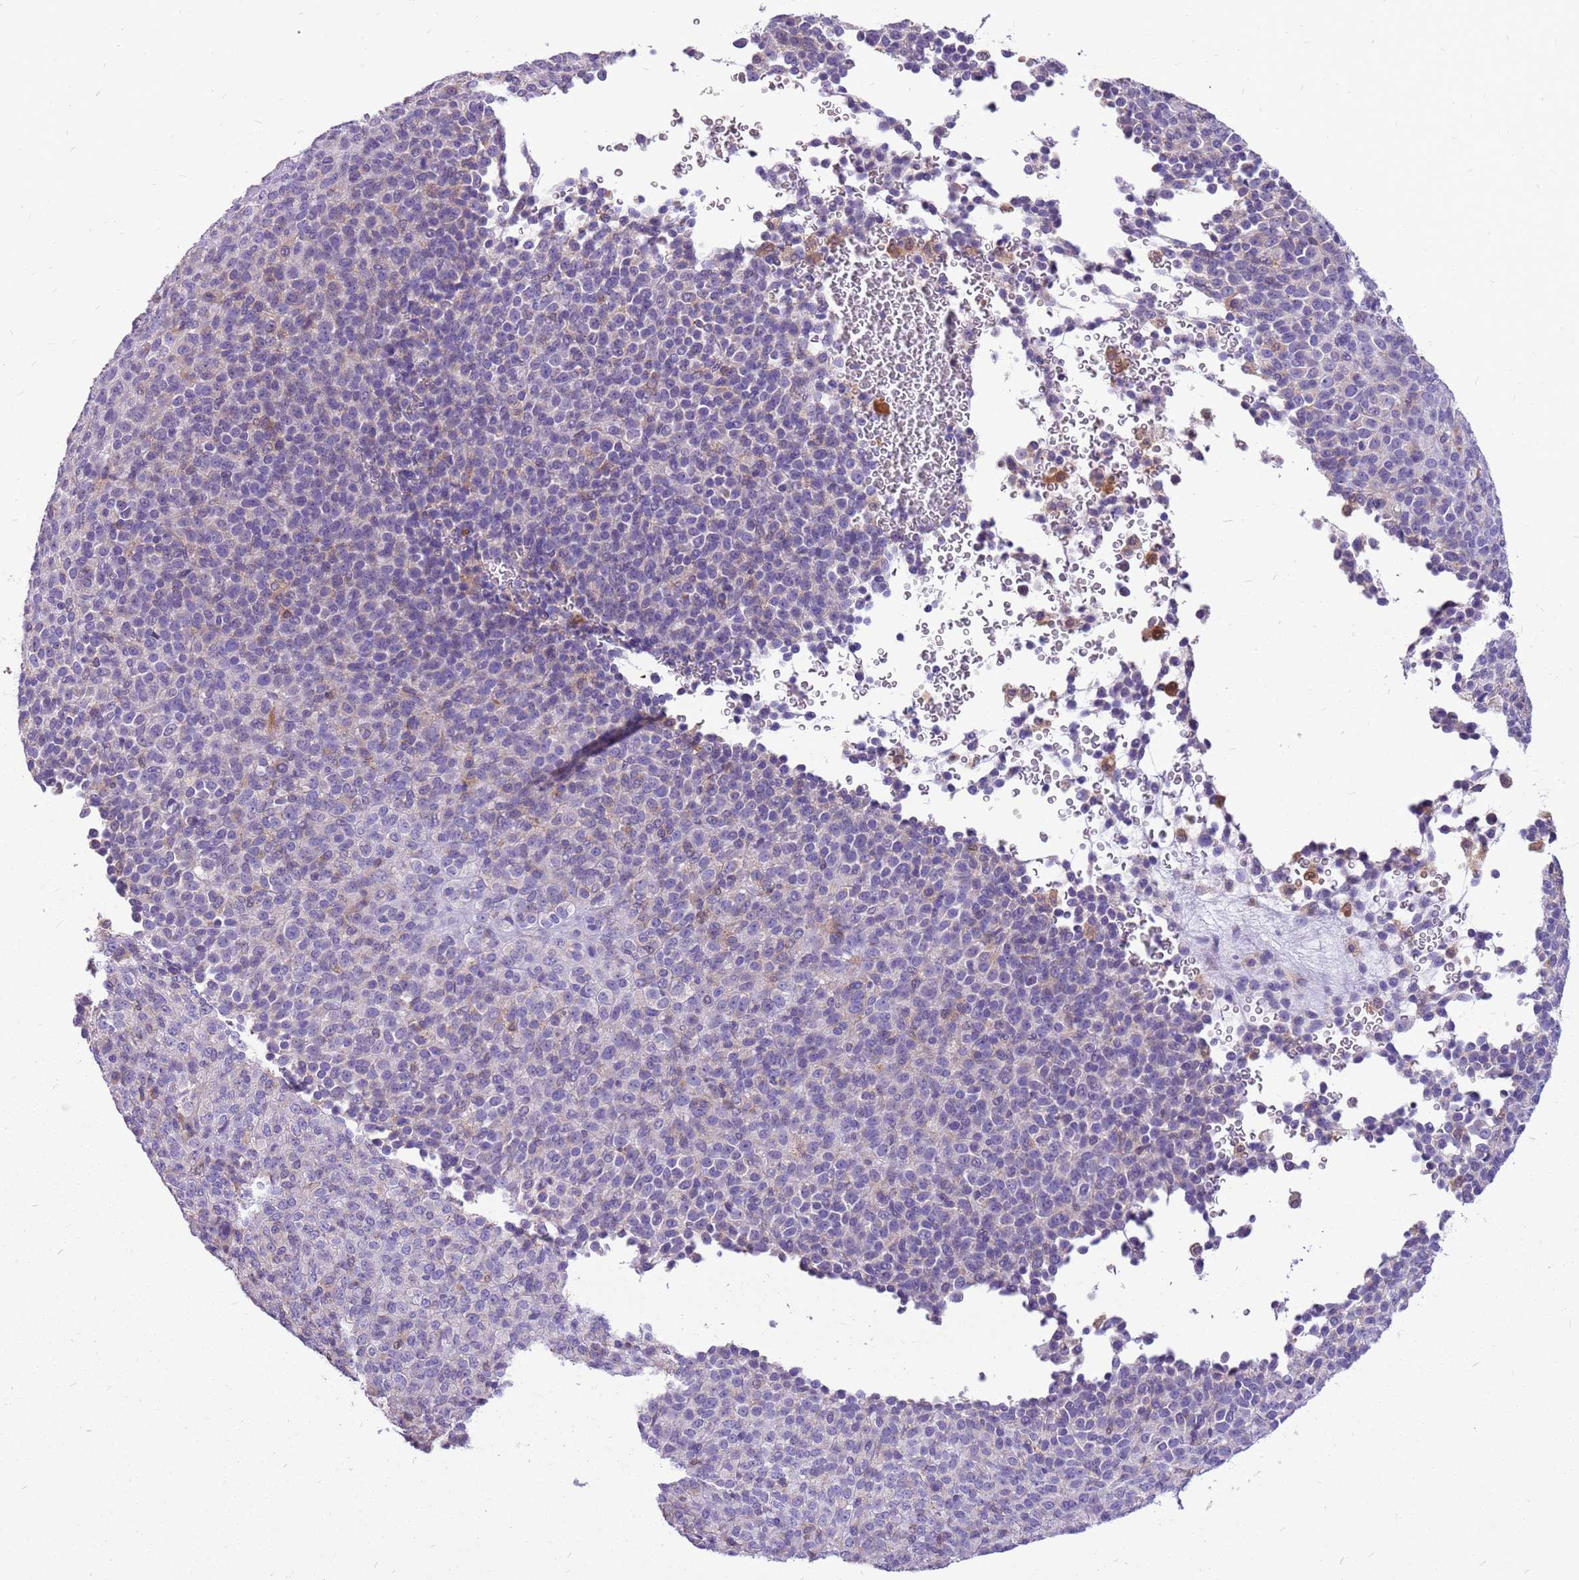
{"staining": {"intensity": "weak", "quantity": "<25%", "location": "cytoplasmic/membranous"}, "tissue": "melanoma", "cell_type": "Tumor cells", "image_type": "cancer", "snomed": [{"axis": "morphology", "description": "Malignant melanoma, Metastatic site"}, {"axis": "topography", "description": "Brain"}], "caption": "Protein analysis of malignant melanoma (metastatic site) reveals no significant positivity in tumor cells.", "gene": "WDR90", "patient": {"sex": "female", "age": 56}}